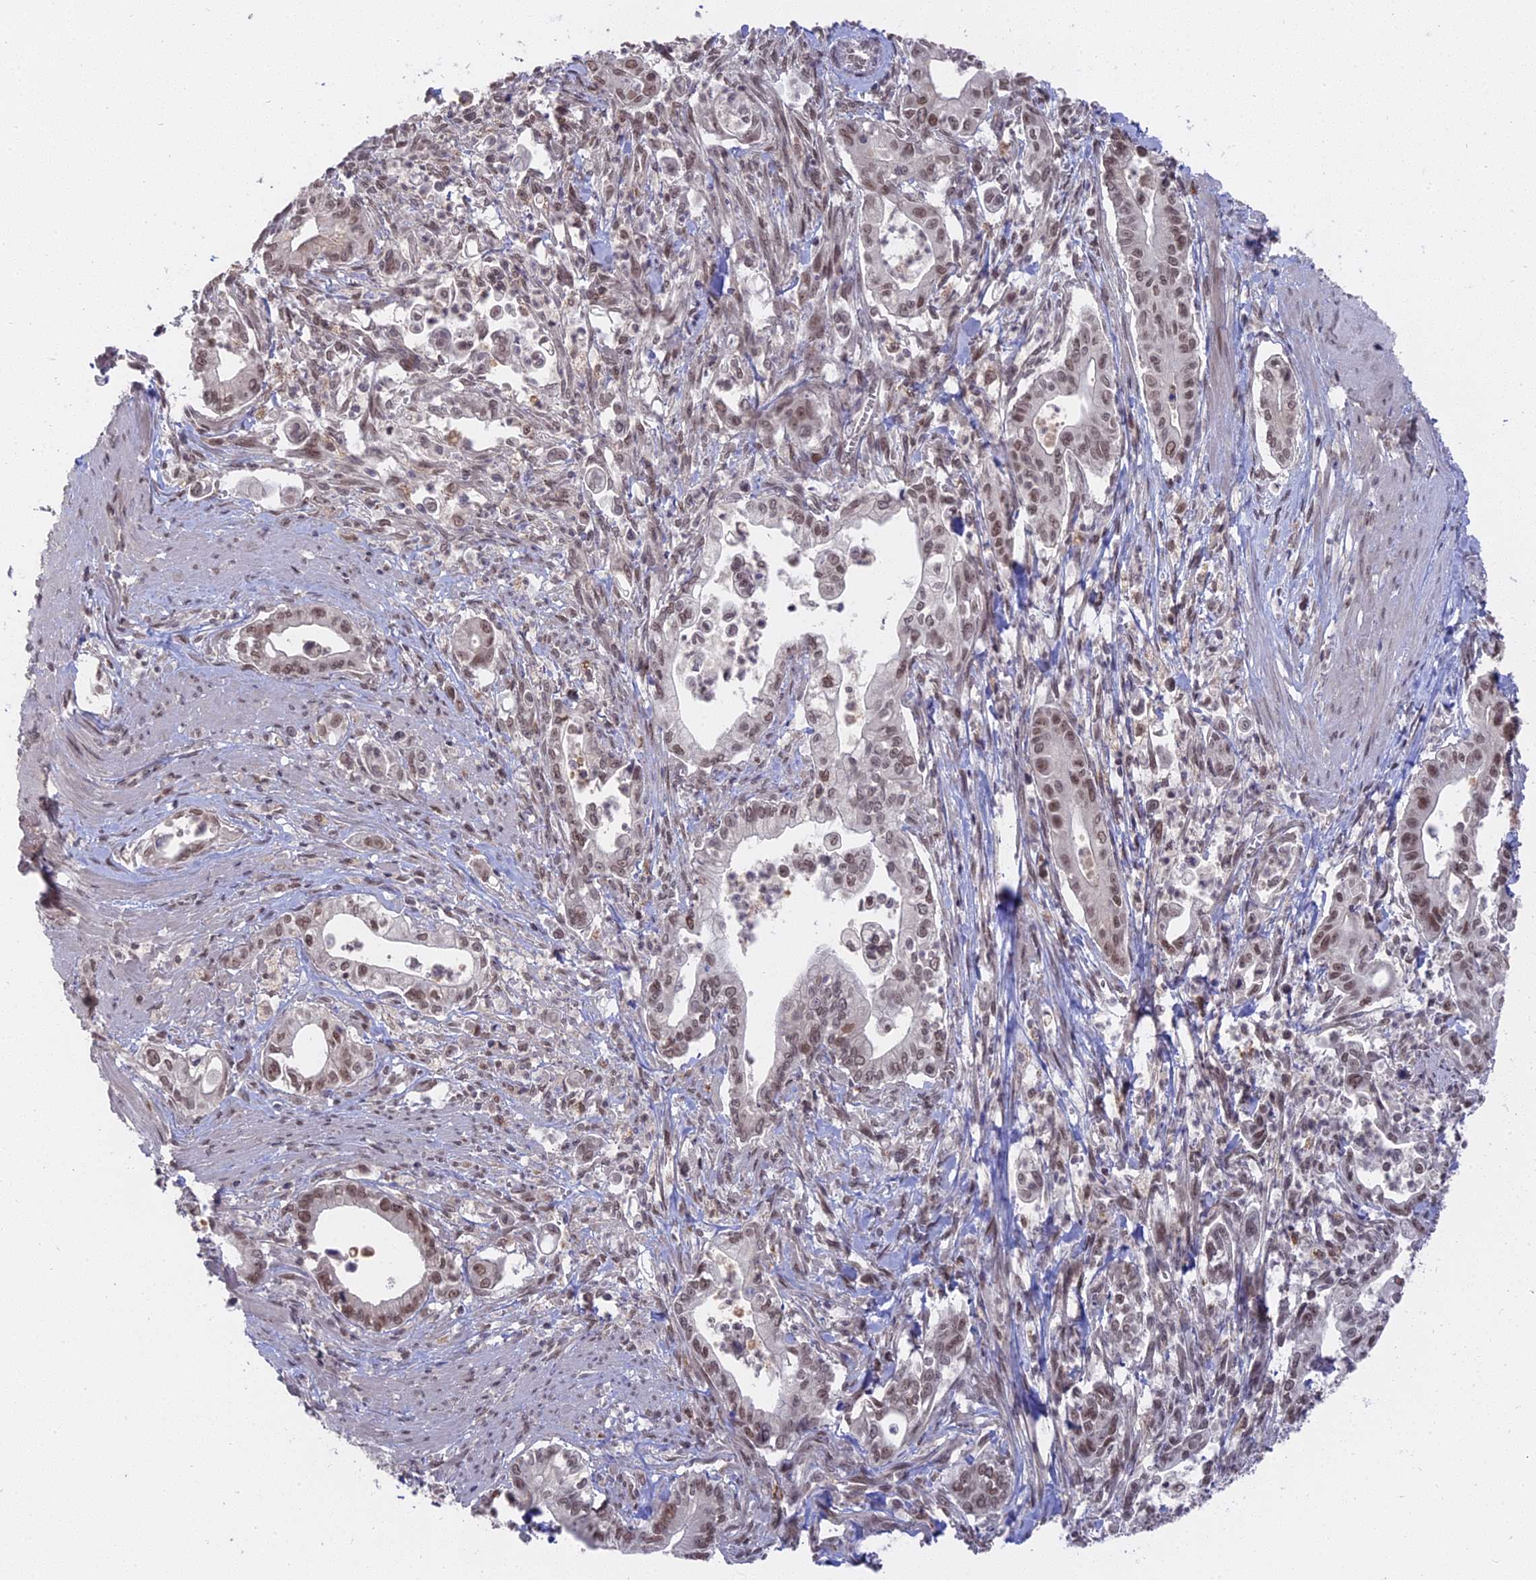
{"staining": {"intensity": "moderate", "quantity": ">75%", "location": "nuclear"}, "tissue": "pancreatic cancer", "cell_type": "Tumor cells", "image_type": "cancer", "snomed": [{"axis": "morphology", "description": "Adenocarcinoma, NOS"}, {"axis": "topography", "description": "Pancreas"}], "caption": "Protein analysis of pancreatic adenocarcinoma tissue shows moderate nuclear expression in about >75% of tumor cells. (DAB IHC with brightfield microscopy, high magnification).", "gene": "NR1H3", "patient": {"sex": "male", "age": 78}}